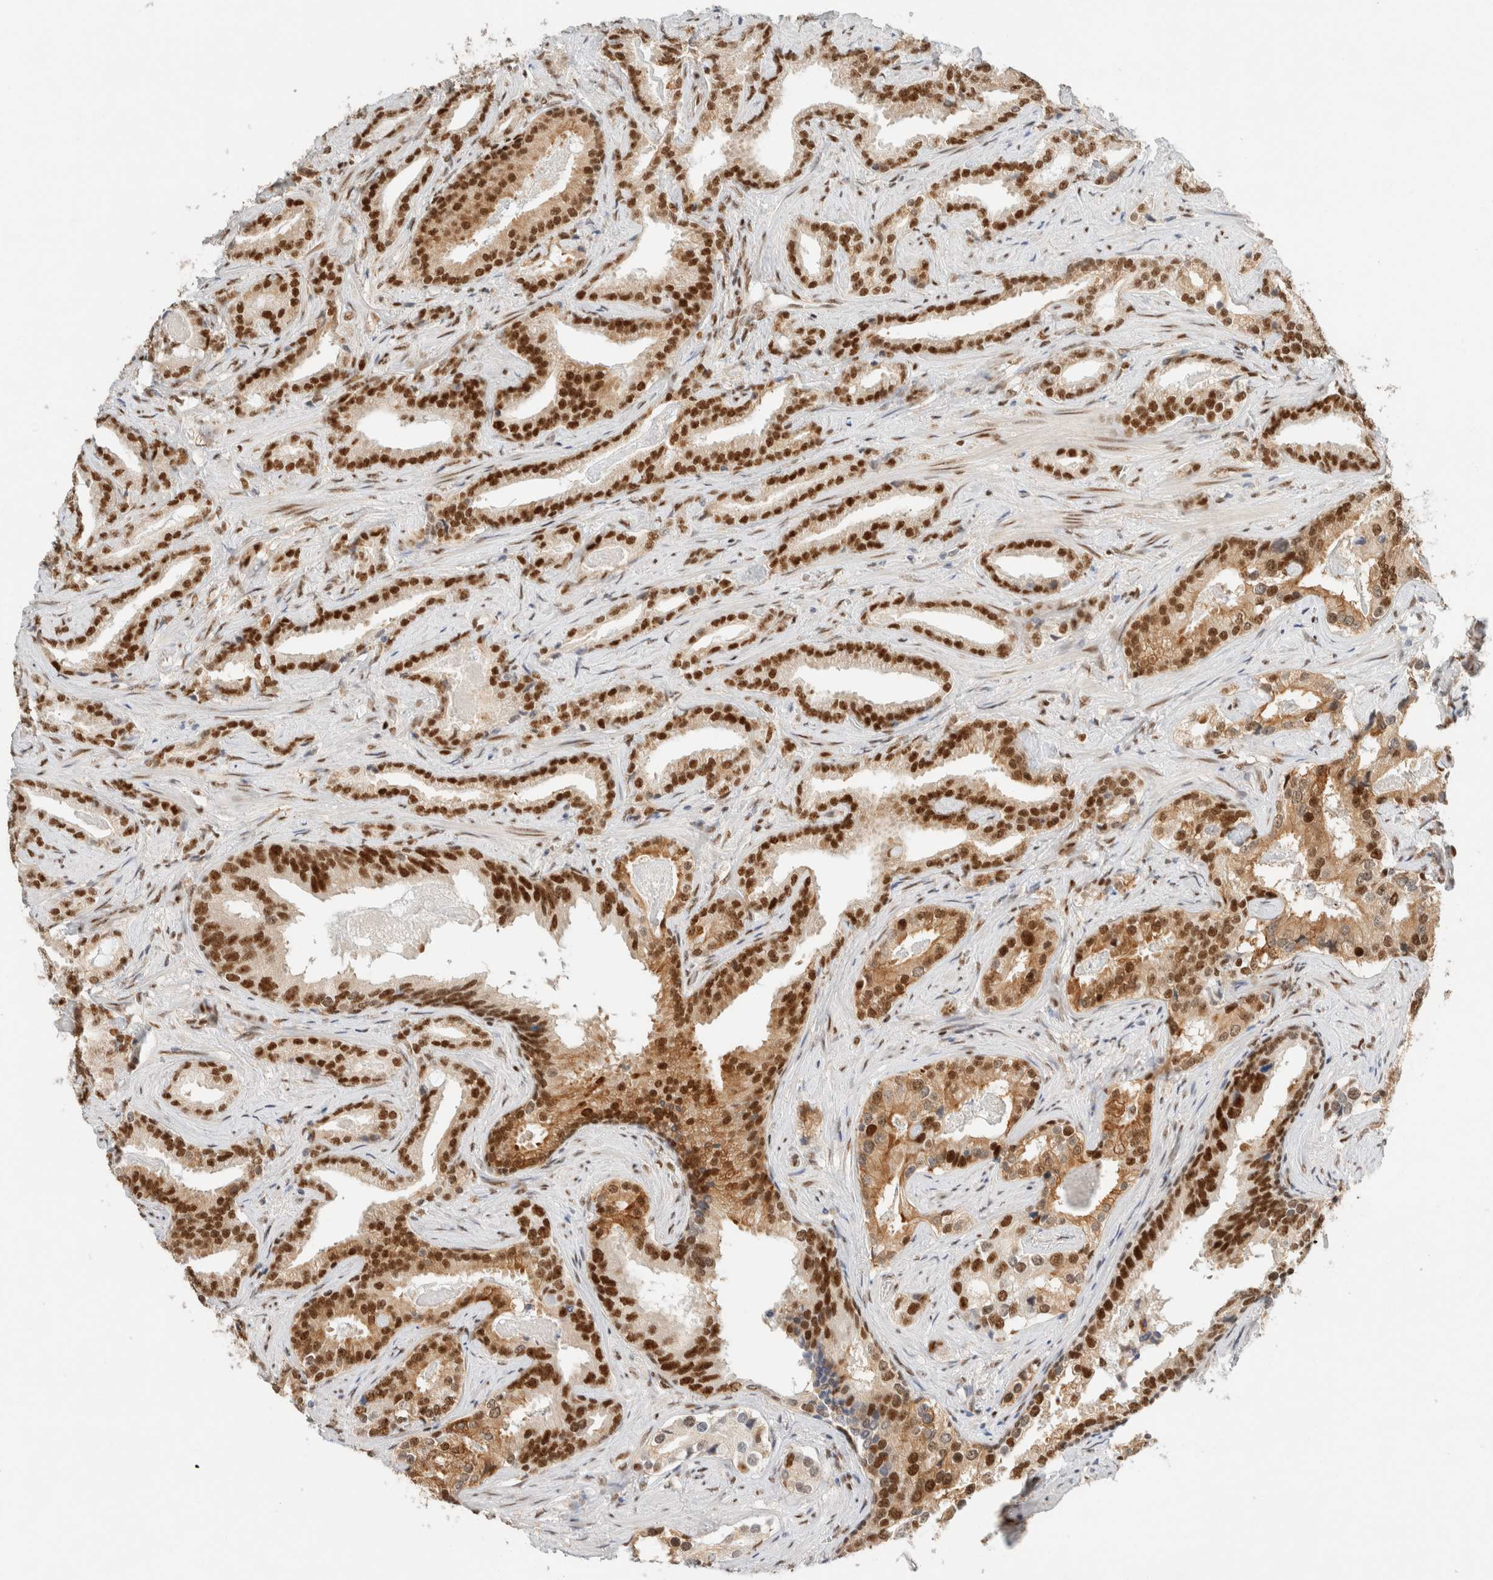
{"staining": {"intensity": "strong", "quantity": ">75%", "location": "cytoplasmic/membranous,nuclear"}, "tissue": "prostate cancer", "cell_type": "Tumor cells", "image_type": "cancer", "snomed": [{"axis": "morphology", "description": "Adenocarcinoma, Low grade"}, {"axis": "topography", "description": "Prostate"}], "caption": "Immunohistochemistry (IHC) (DAB (3,3'-diaminobenzidine)) staining of human prostate cancer exhibits strong cytoplasmic/membranous and nuclear protein positivity in approximately >75% of tumor cells.", "gene": "ZNF768", "patient": {"sex": "male", "age": 67}}